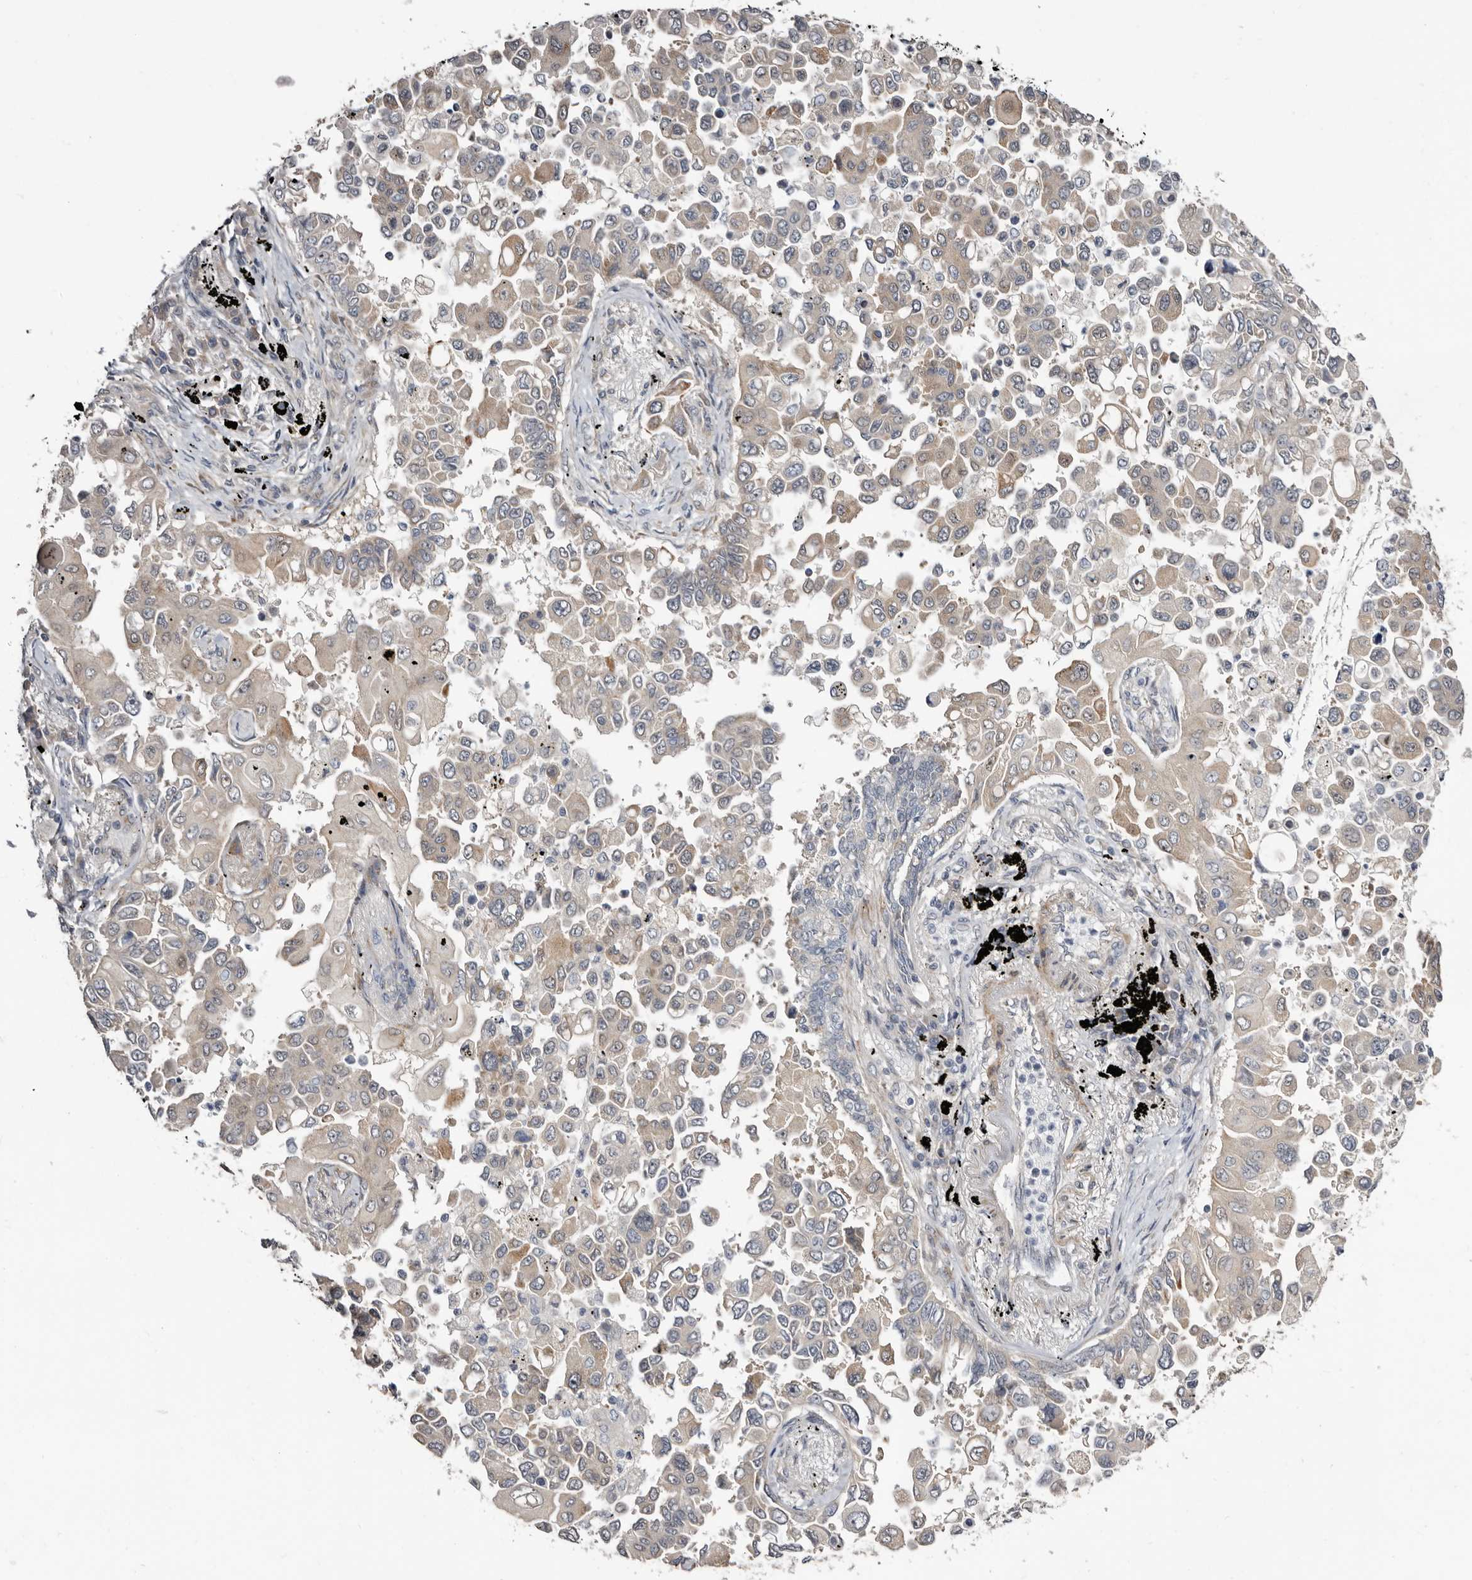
{"staining": {"intensity": "weak", "quantity": "<25%", "location": "cytoplasmic/membranous"}, "tissue": "lung cancer", "cell_type": "Tumor cells", "image_type": "cancer", "snomed": [{"axis": "morphology", "description": "Adenocarcinoma, NOS"}, {"axis": "topography", "description": "Lung"}], "caption": "Immunohistochemistry histopathology image of neoplastic tissue: human lung adenocarcinoma stained with DAB reveals no significant protein positivity in tumor cells. The staining is performed using DAB brown chromogen with nuclei counter-stained in using hematoxylin.", "gene": "SBDS", "patient": {"sex": "female", "age": 67}}